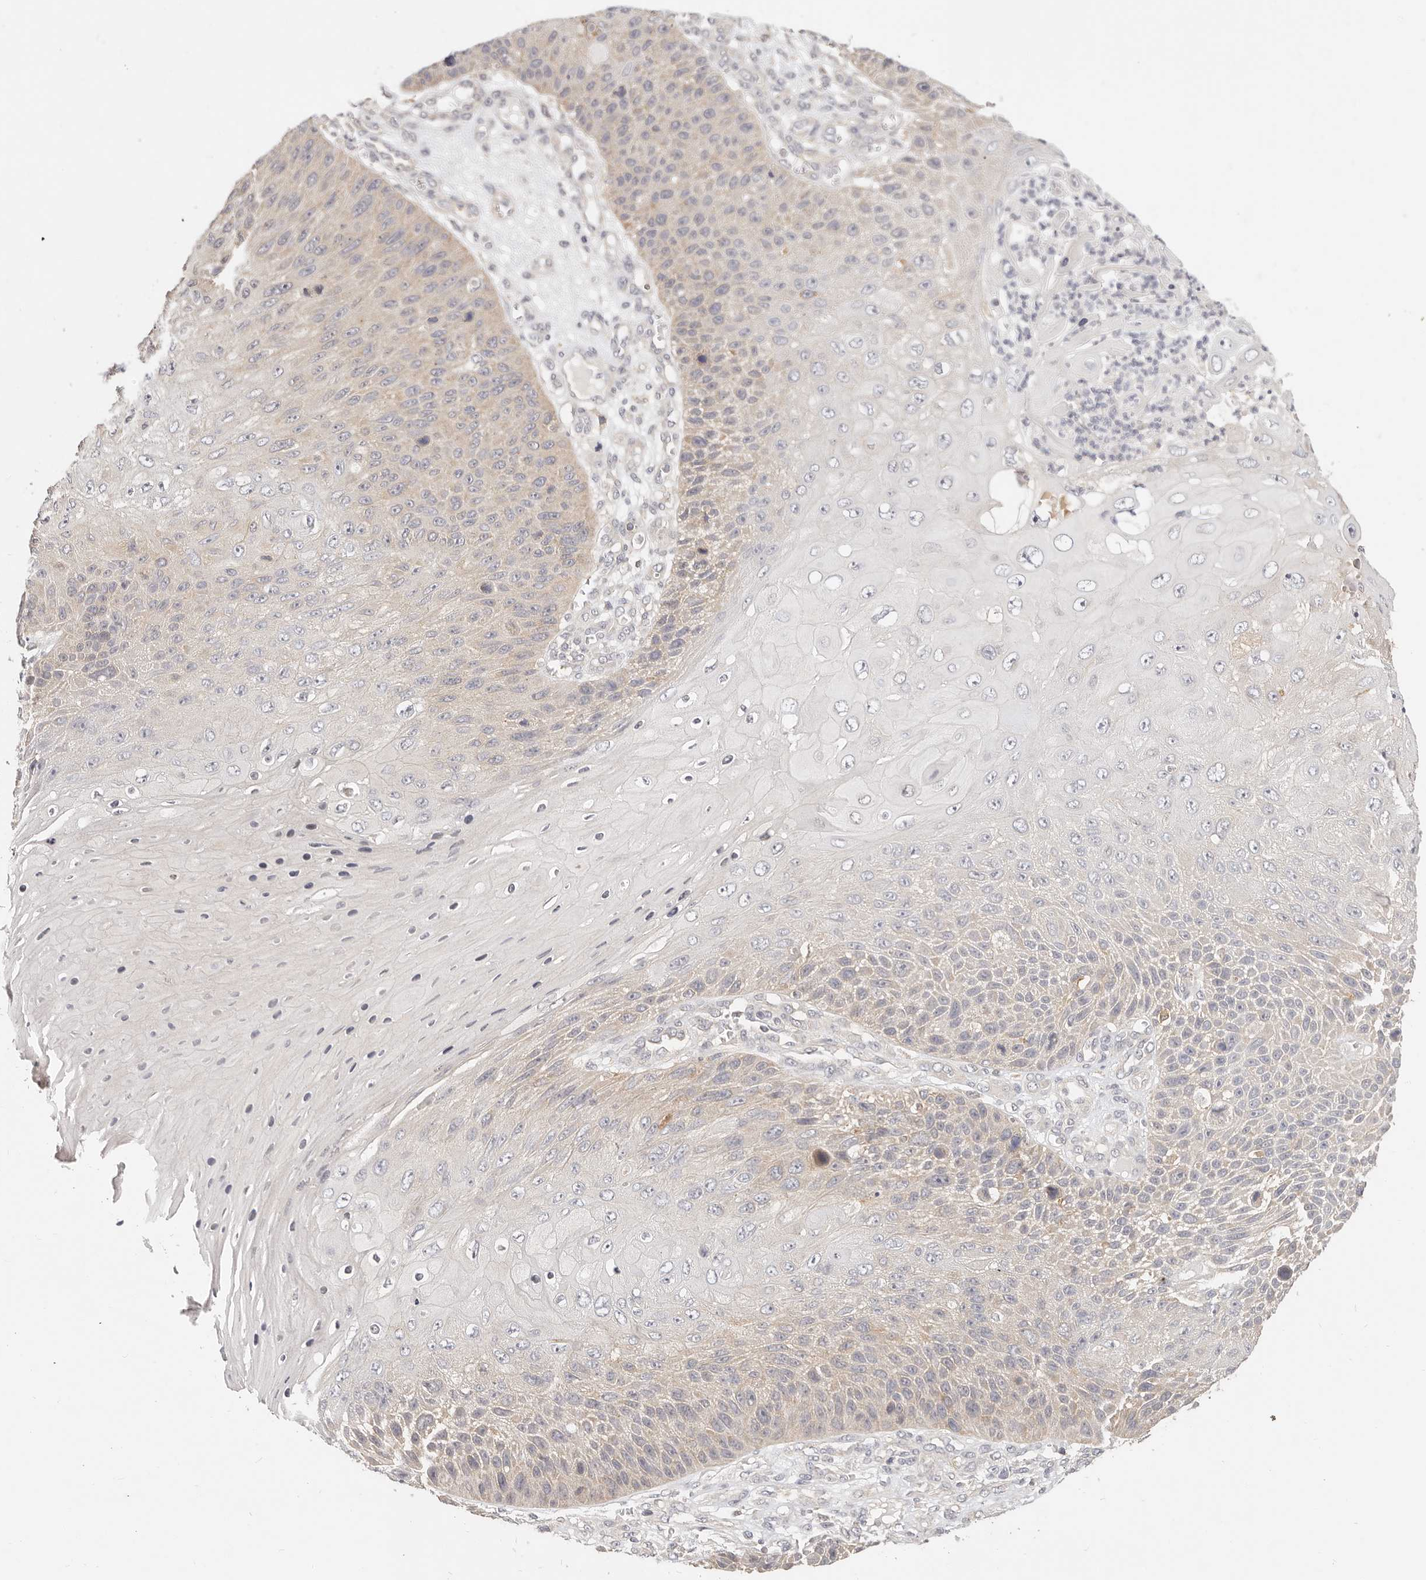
{"staining": {"intensity": "weak", "quantity": "<25%", "location": "cytoplasmic/membranous"}, "tissue": "skin cancer", "cell_type": "Tumor cells", "image_type": "cancer", "snomed": [{"axis": "morphology", "description": "Squamous cell carcinoma, NOS"}, {"axis": "topography", "description": "Skin"}], "caption": "This image is of skin cancer stained with IHC to label a protein in brown with the nuclei are counter-stained blue. There is no expression in tumor cells.", "gene": "DTNBP1", "patient": {"sex": "female", "age": 88}}